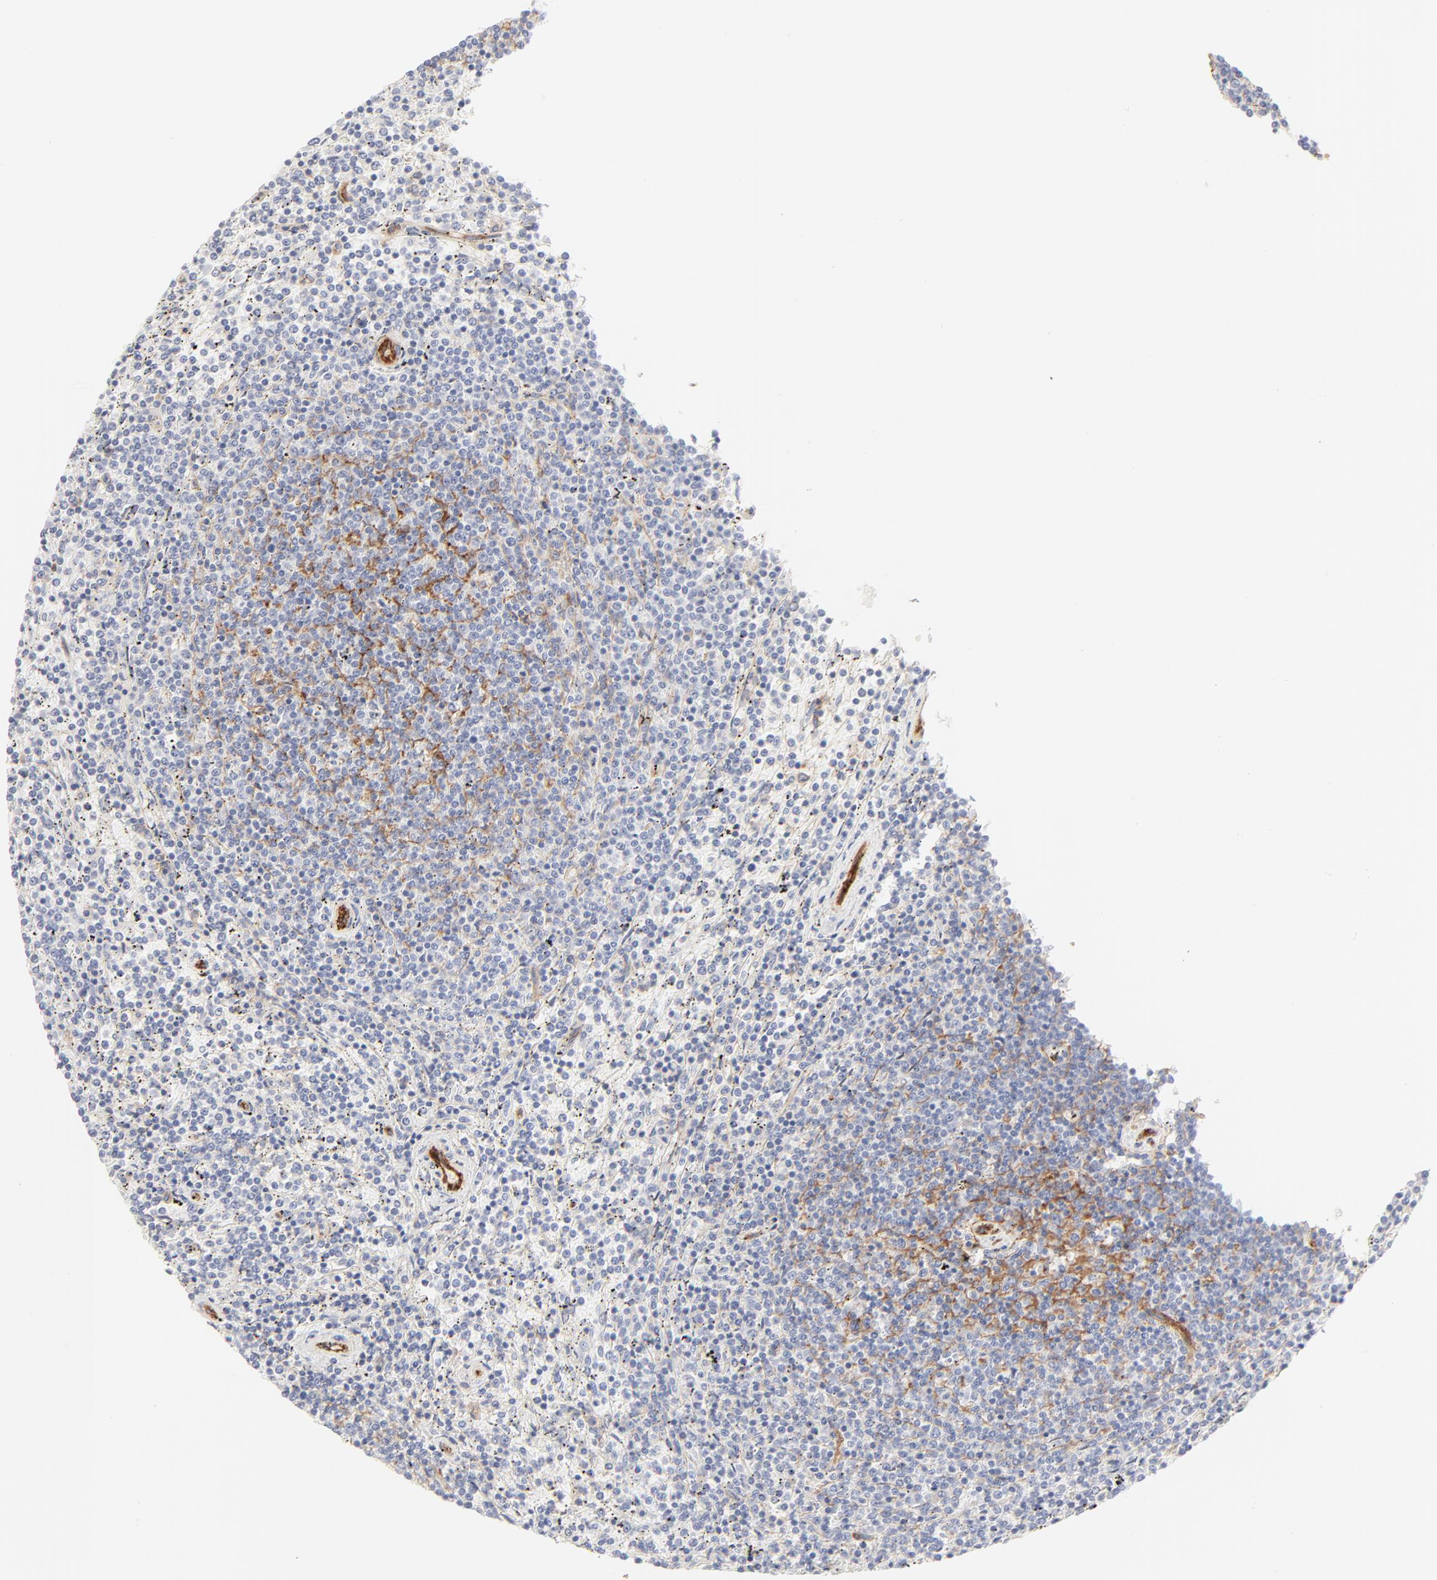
{"staining": {"intensity": "negative", "quantity": "none", "location": "none"}, "tissue": "lymphoma", "cell_type": "Tumor cells", "image_type": "cancer", "snomed": [{"axis": "morphology", "description": "Malignant lymphoma, non-Hodgkin's type, Low grade"}, {"axis": "topography", "description": "Spleen"}], "caption": "Immunohistochemical staining of low-grade malignant lymphoma, non-Hodgkin's type demonstrates no significant positivity in tumor cells.", "gene": "ITGA5", "patient": {"sex": "female", "age": 50}}